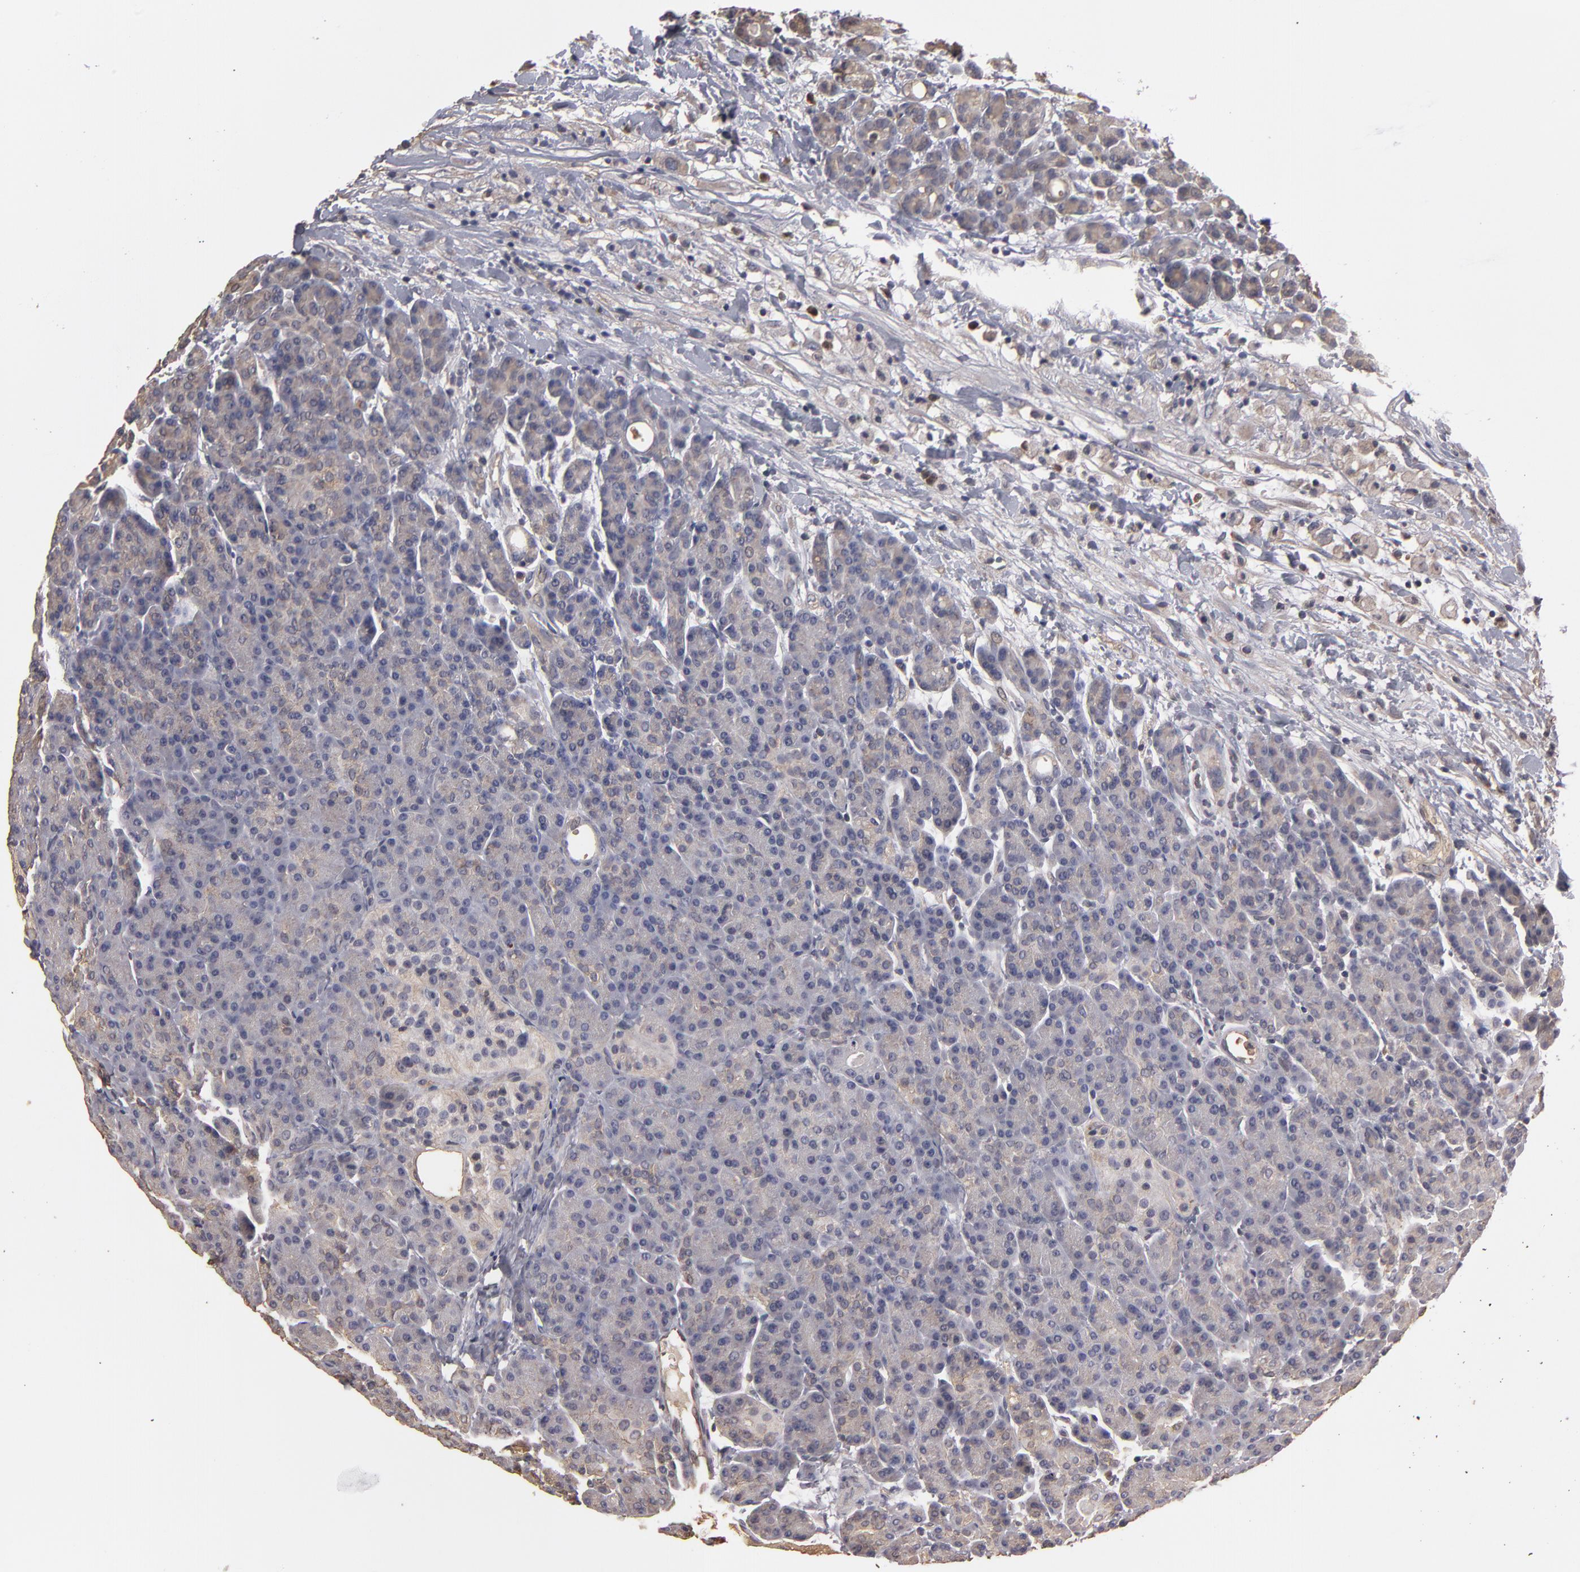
{"staining": {"intensity": "weak", "quantity": ">75%", "location": "cytoplasmic/membranous"}, "tissue": "pancreas", "cell_type": "Exocrine glandular cells", "image_type": "normal", "snomed": [{"axis": "morphology", "description": "Normal tissue, NOS"}, {"axis": "topography", "description": "Pancreas"}], "caption": "High-power microscopy captured an immunohistochemistry (IHC) histopathology image of benign pancreas, revealing weak cytoplasmic/membranous staining in about >75% of exocrine glandular cells. (DAB (3,3'-diaminobenzidine) IHC with brightfield microscopy, high magnification).", "gene": "RO60", "patient": {"sex": "female", "age": 77}}